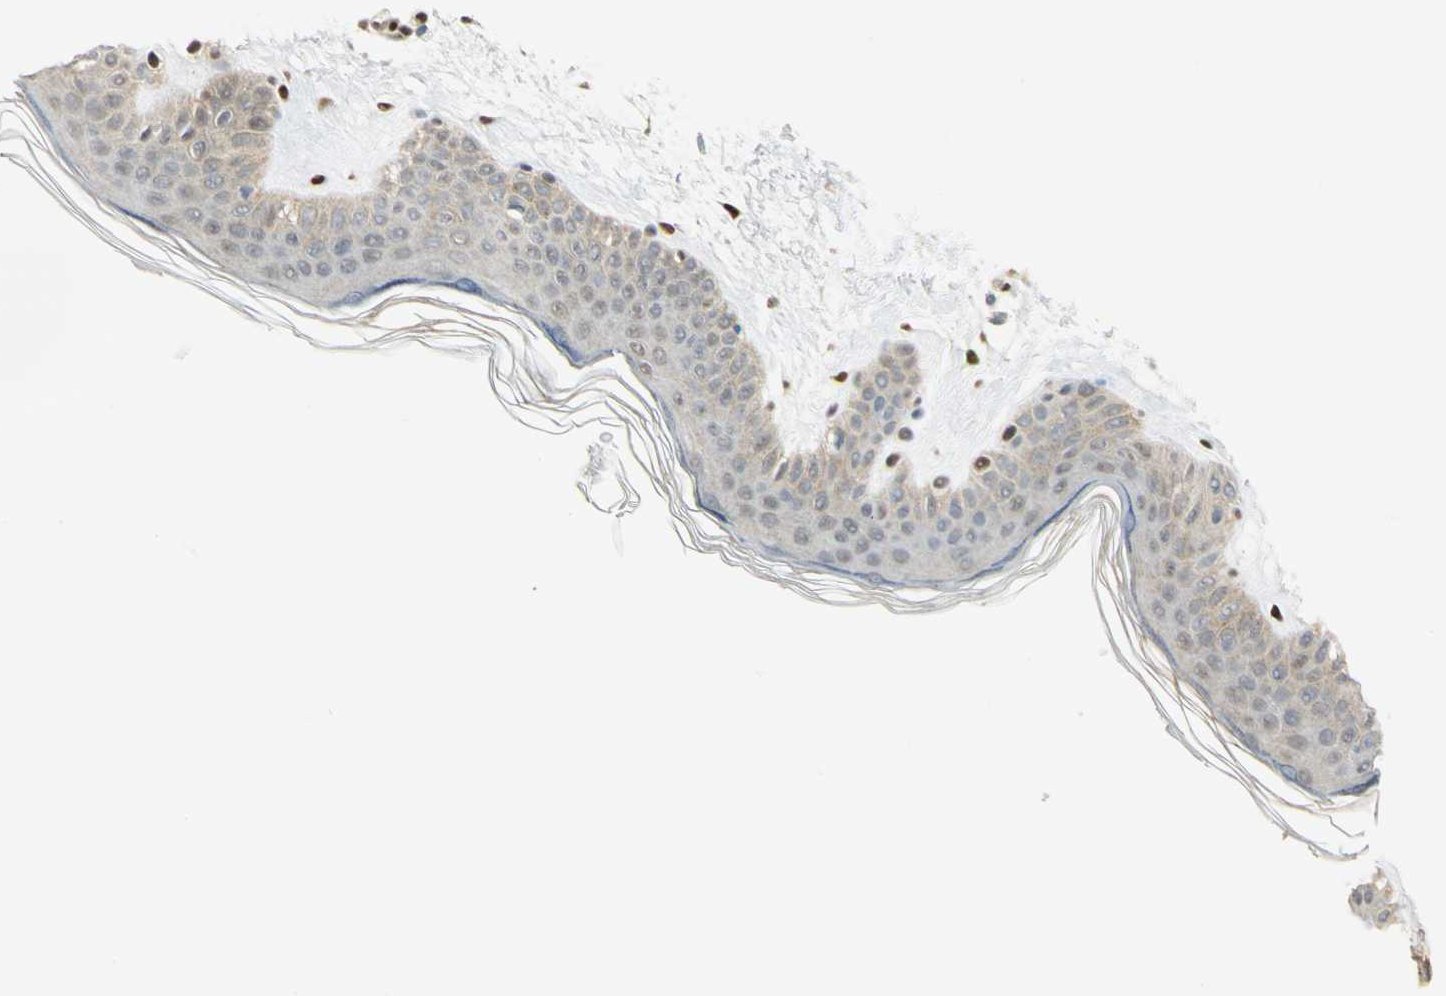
{"staining": {"intensity": "strong", "quantity": ">75%", "location": "nuclear"}, "tissue": "skin", "cell_type": "Fibroblasts", "image_type": "normal", "snomed": [{"axis": "morphology", "description": "Normal tissue, NOS"}, {"axis": "topography", "description": "Skin"}], "caption": "A high amount of strong nuclear expression is identified in about >75% of fibroblasts in normal skin.", "gene": "RBFOX2", "patient": {"sex": "female", "age": 56}}